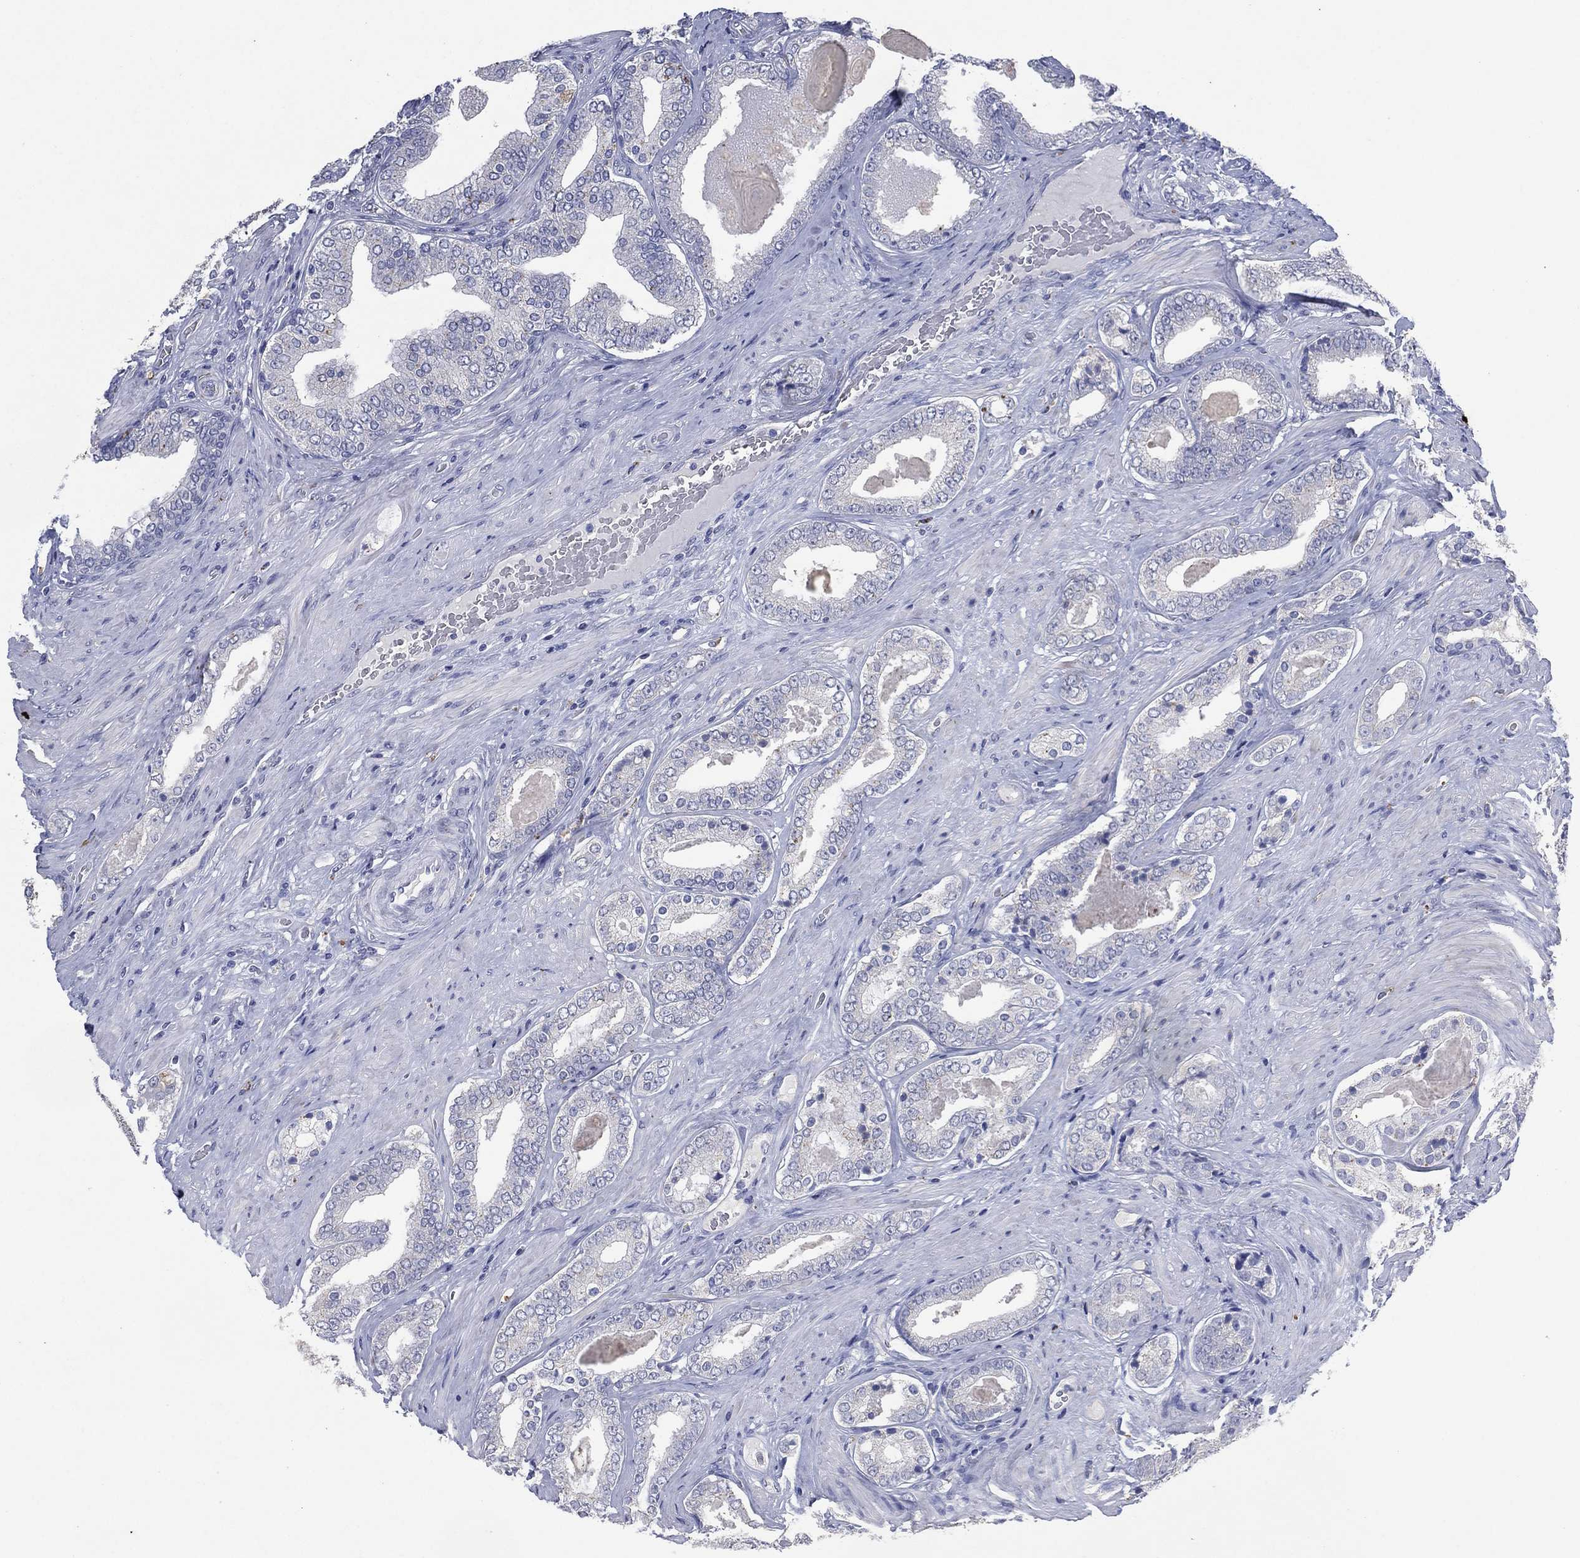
{"staining": {"intensity": "negative", "quantity": "none", "location": "none"}, "tissue": "prostate cancer", "cell_type": "Tumor cells", "image_type": "cancer", "snomed": [{"axis": "morphology", "description": "Adenocarcinoma, Low grade"}, {"axis": "topography", "description": "Prostate and seminal vesicle, NOS"}], "caption": "The micrograph exhibits no staining of tumor cells in prostate adenocarcinoma (low-grade).", "gene": "FSCN2", "patient": {"sex": "male", "age": 61}}